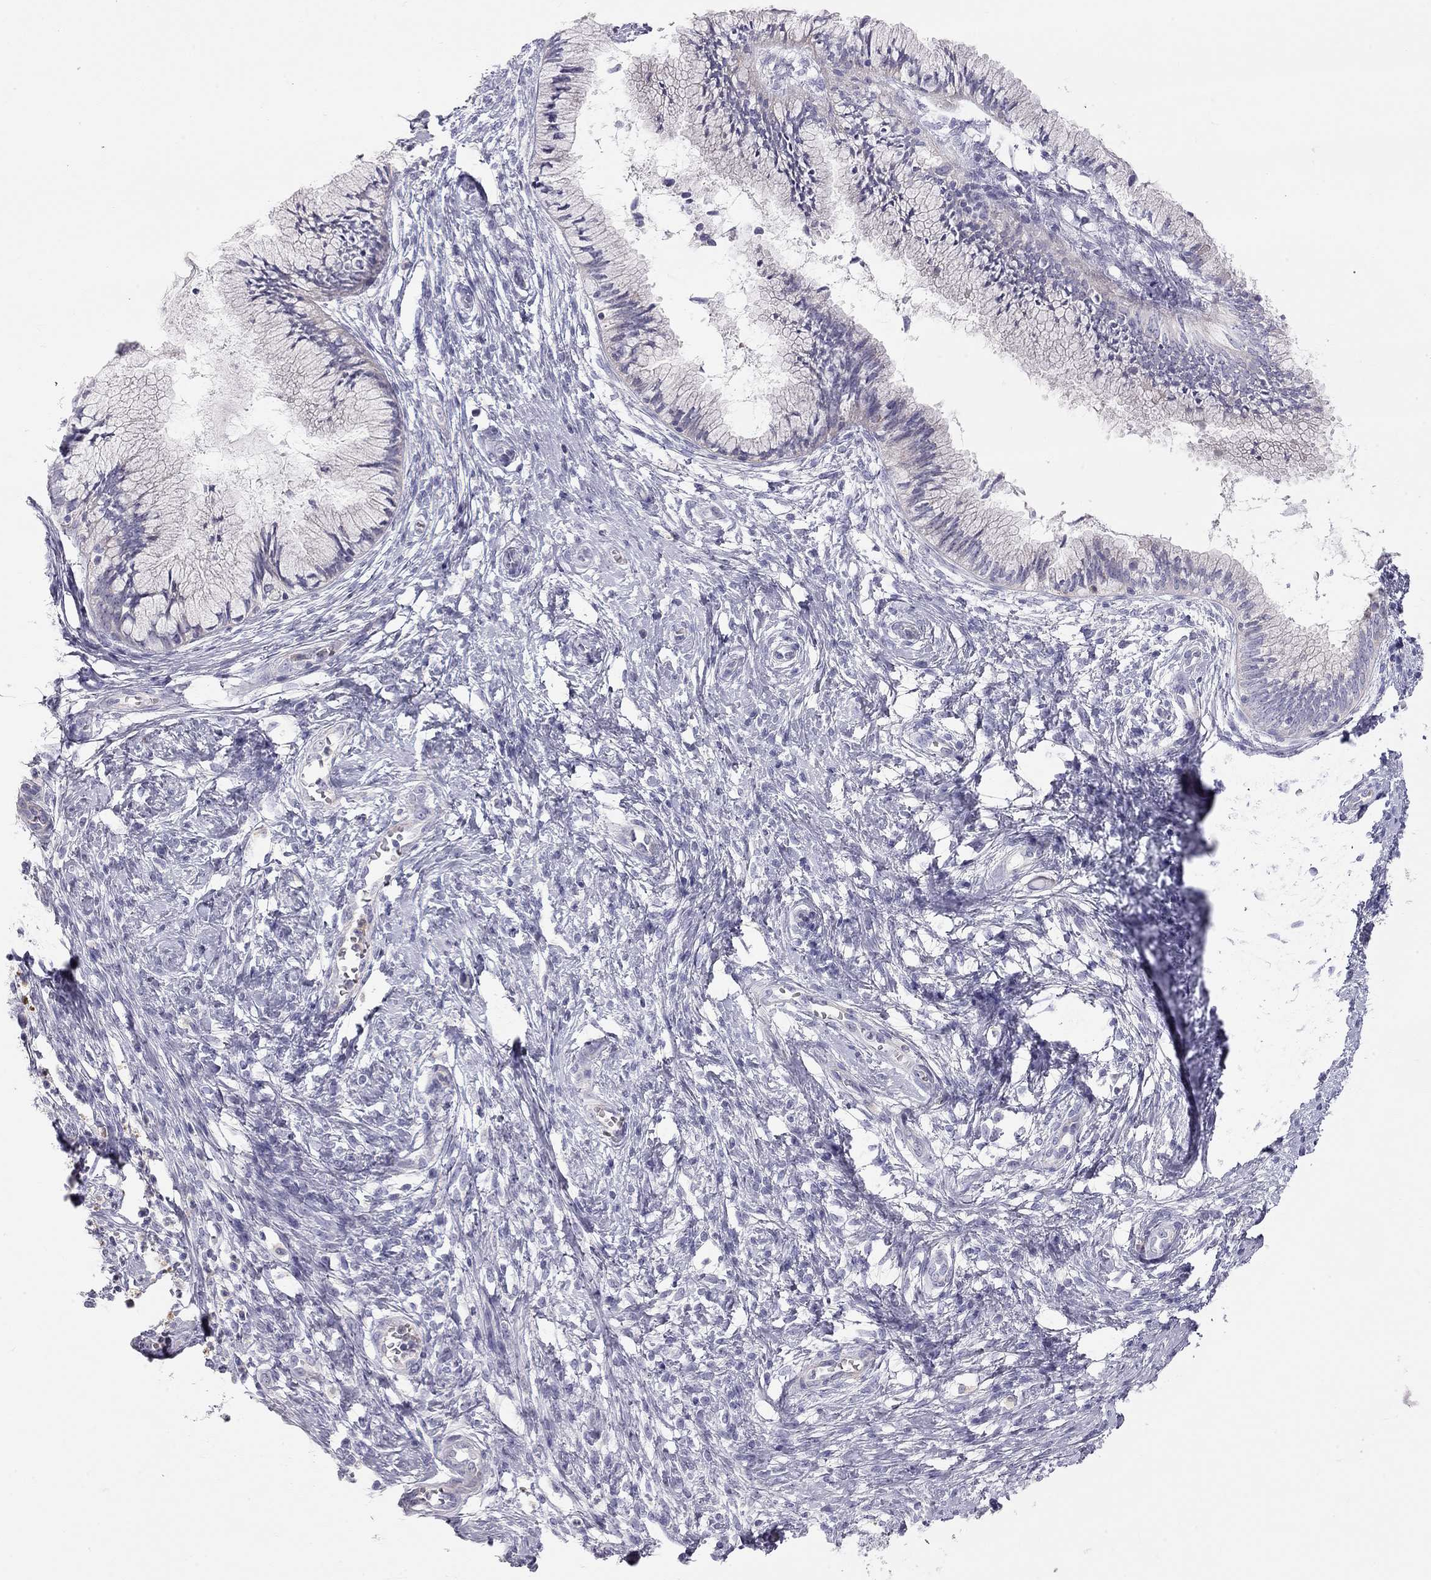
{"staining": {"intensity": "negative", "quantity": "none", "location": "none"}, "tissue": "cervical cancer", "cell_type": "Tumor cells", "image_type": "cancer", "snomed": [{"axis": "morphology", "description": "Normal tissue, NOS"}, {"axis": "morphology", "description": "Squamous cell carcinoma, NOS"}, {"axis": "topography", "description": "Cervix"}], "caption": "Cervical cancer (squamous cell carcinoma) stained for a protein using IHC demonstrates no positivity tumor cells.", "gene": "TDRD6", "patient": {"sex": "female", "age": 39}}